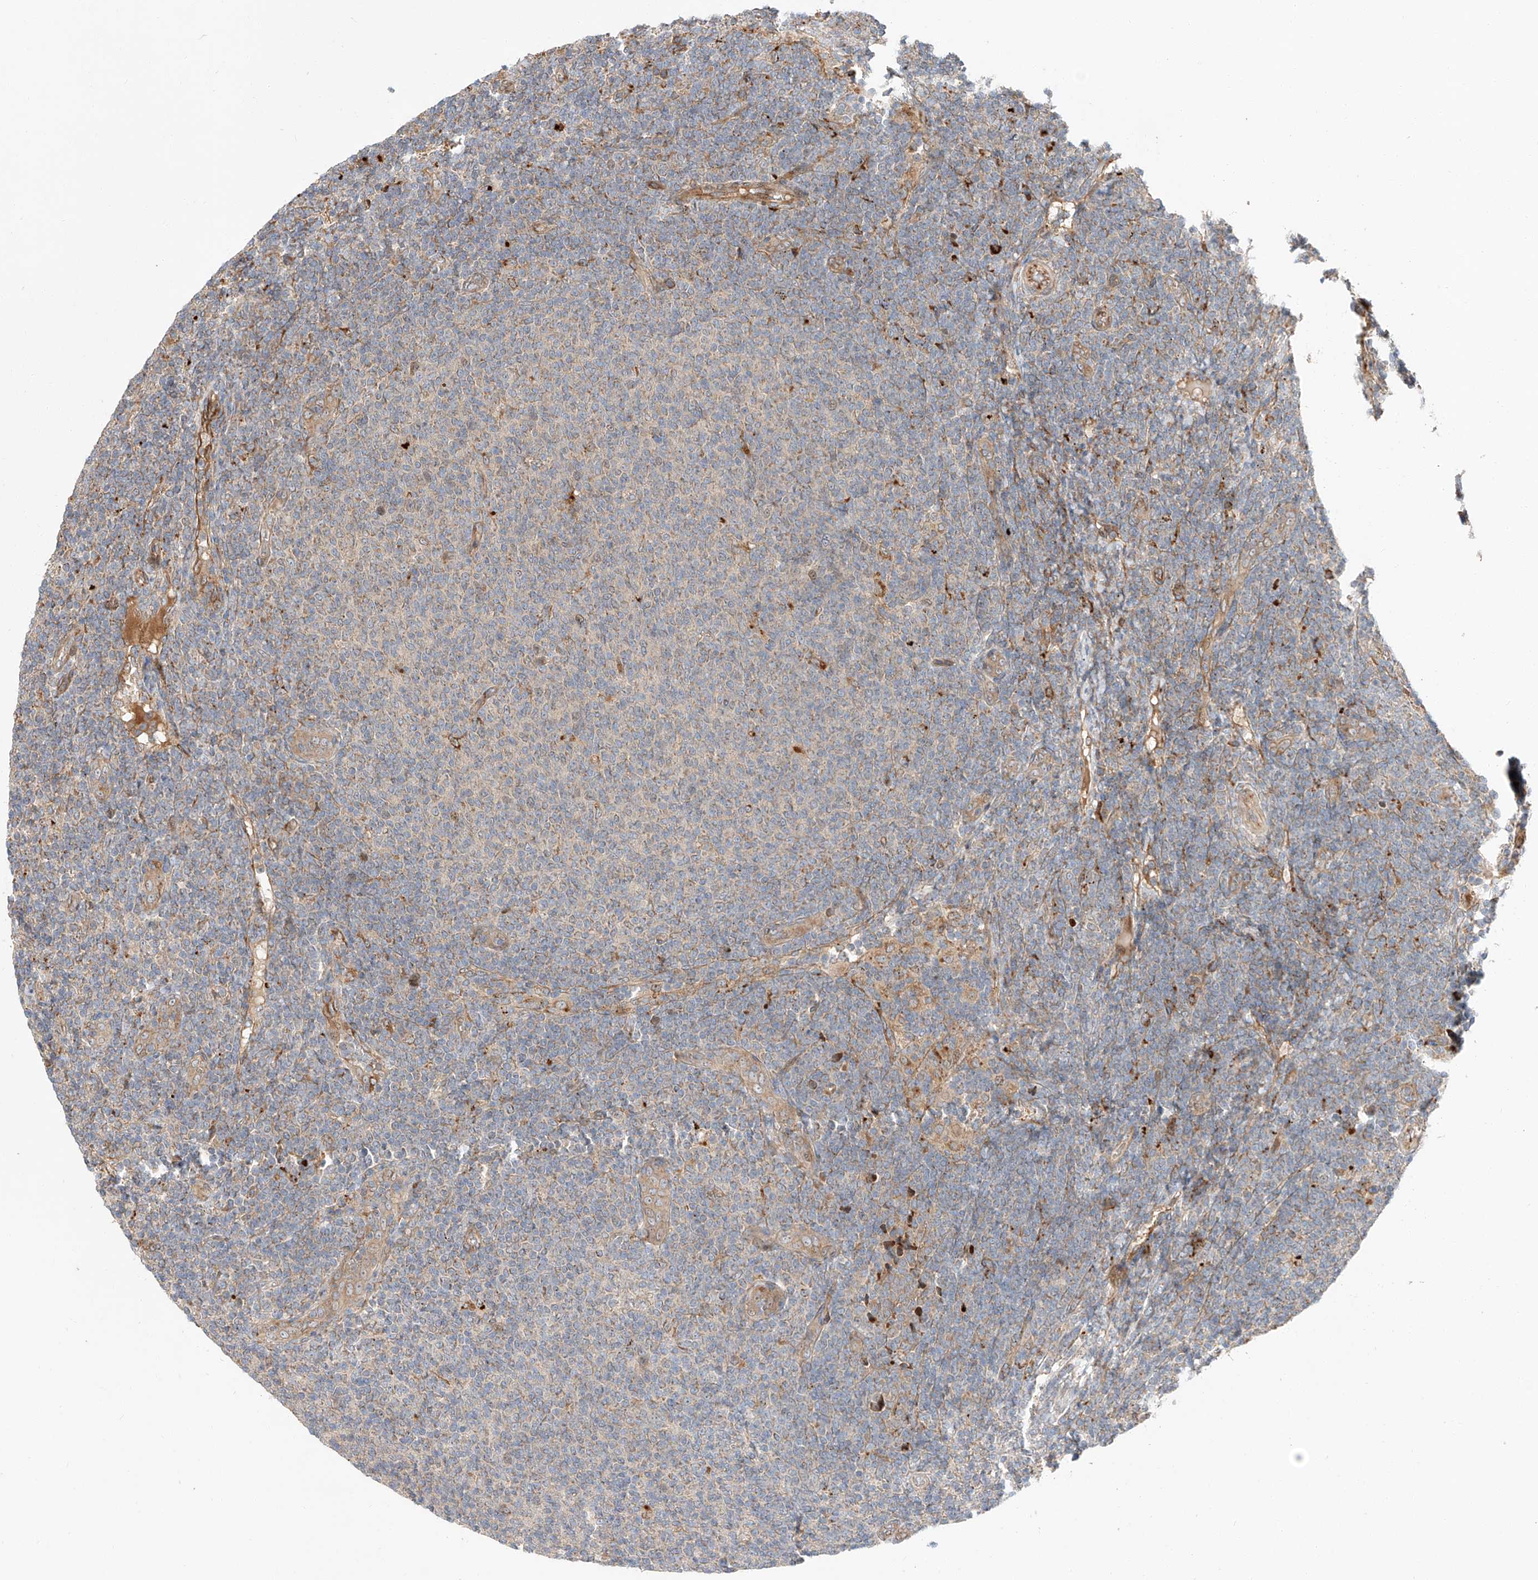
{"staining": {"intensity": "weak", "quantity": "<25%", "location": "cytoplasmic/membranous"}, "tissue": "lymphoma", "cell_type": "Tumor cells", "image_type": "cancer", "snomed": [{"axis": "morphology", "description": "Malignant lymphoma, non-Hodgkin's type, Low grade"}, {"axis": "topography", "description": "Lymph node"}], "caption": "Low-grade malignant lymphoma, non-Hodgkin's type was stained to show a protein in brown. There is no significant staining in tumor cells. (Brightfield microscopy of DAB (3,3'-diaminobenzidine) immunohistochemistry (IHC) at high magnification).", "gene": "DIRAS3", "patient": {"sex": "male", "age": 66}}